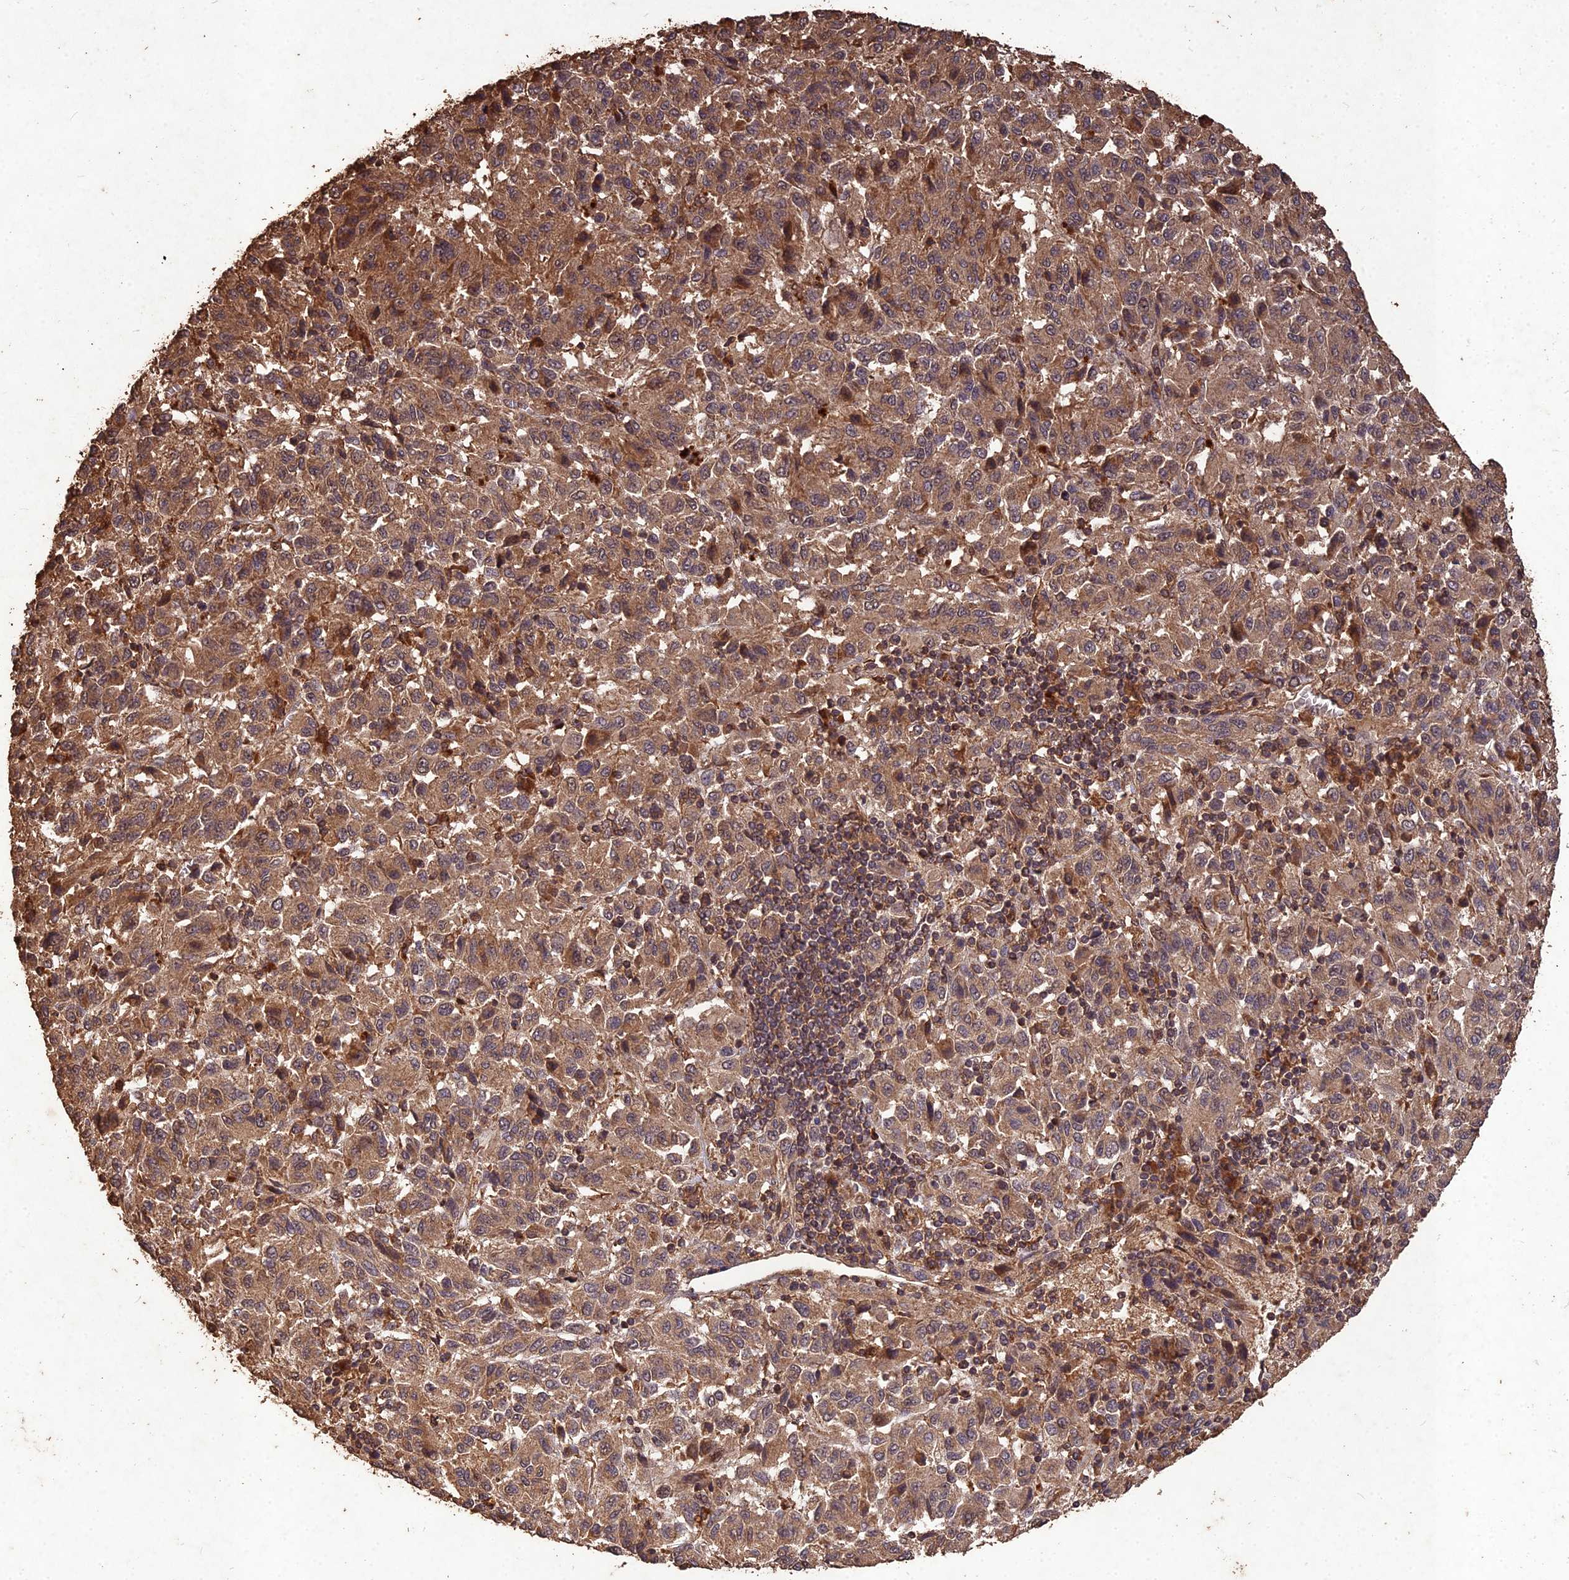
{"staining": {"intensity": "moderate", "quantity": ">75%", "location": "cytoplasmic/membranous,nuclear"}, "tissue": "melanoma", "cell_type": "Tumor cells", "image_type": "cancer", "snomed": [{"axis": "morphology", "description": "Malignant melanoma, Metastatic site"}, {"axis": "topography", "description": "Lung"}], "caption": "A brown stain shows moderate cytoplasmic/membranous and nuclear staining of a protein in human malignant melanoma (metastatic site) tumor cells.", "gene": "SYMPK", "patient": {"sex": "male", "age": 64}}